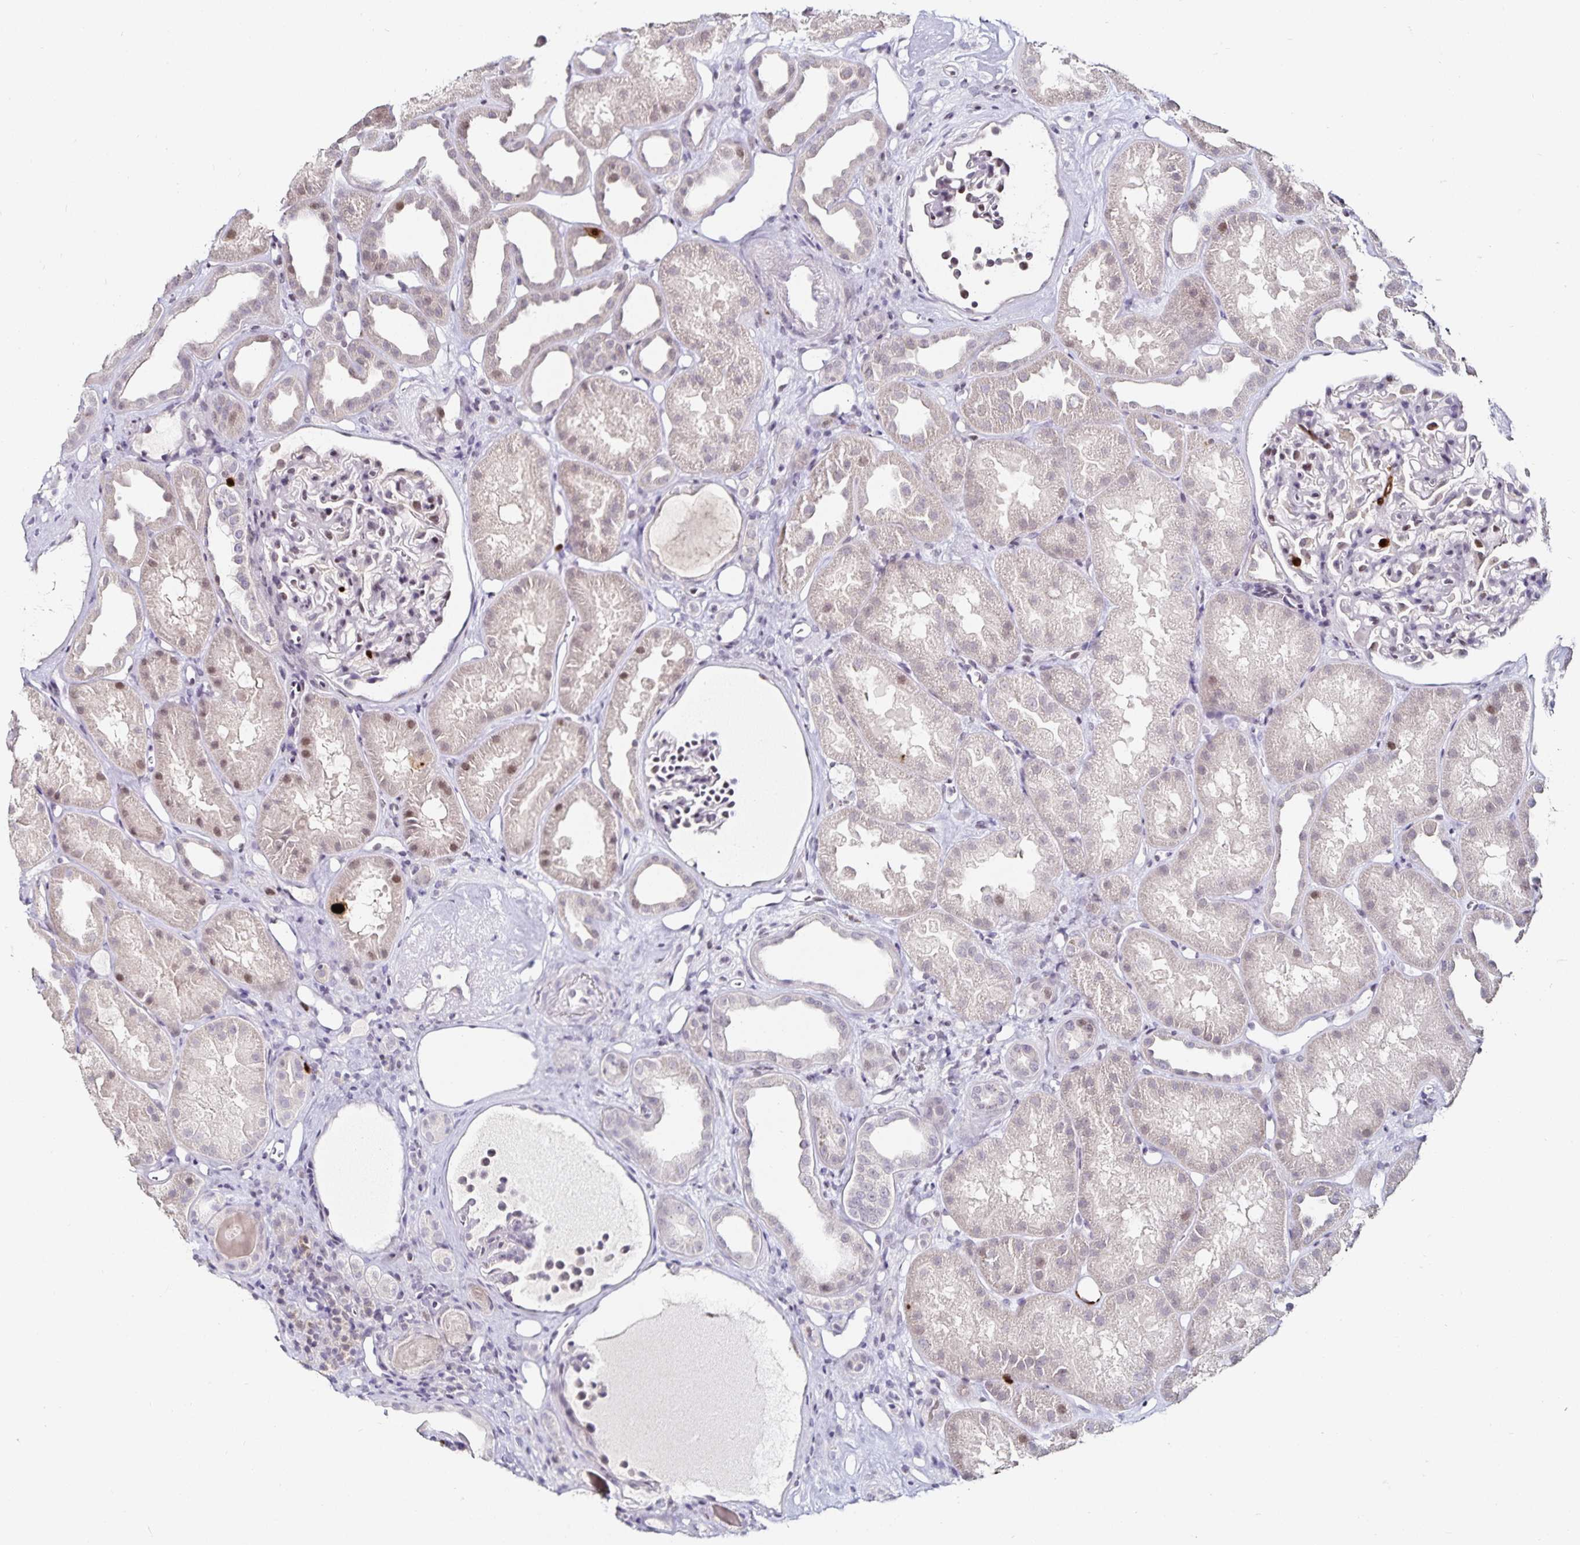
{"staining": {"intensity": "weak", "quantity": "25%-75%", "location": "nuclear"}, "tissue": "kidney", "cell_type": "Cells in glomeruli", "image_type": "normal", "snomed": [{"axis": "morphology", "description": "Normal tissue, NOS"}, {"axis": "topography", "description": "Kidney"}], "caption": "Protein expression analysis of unremarkable human kidney reveals weak nuclear expression in about 25%-75% of cells in glomeruli.", "gene": "ANLN", "patient": {"sex": "male", "age": 61}}